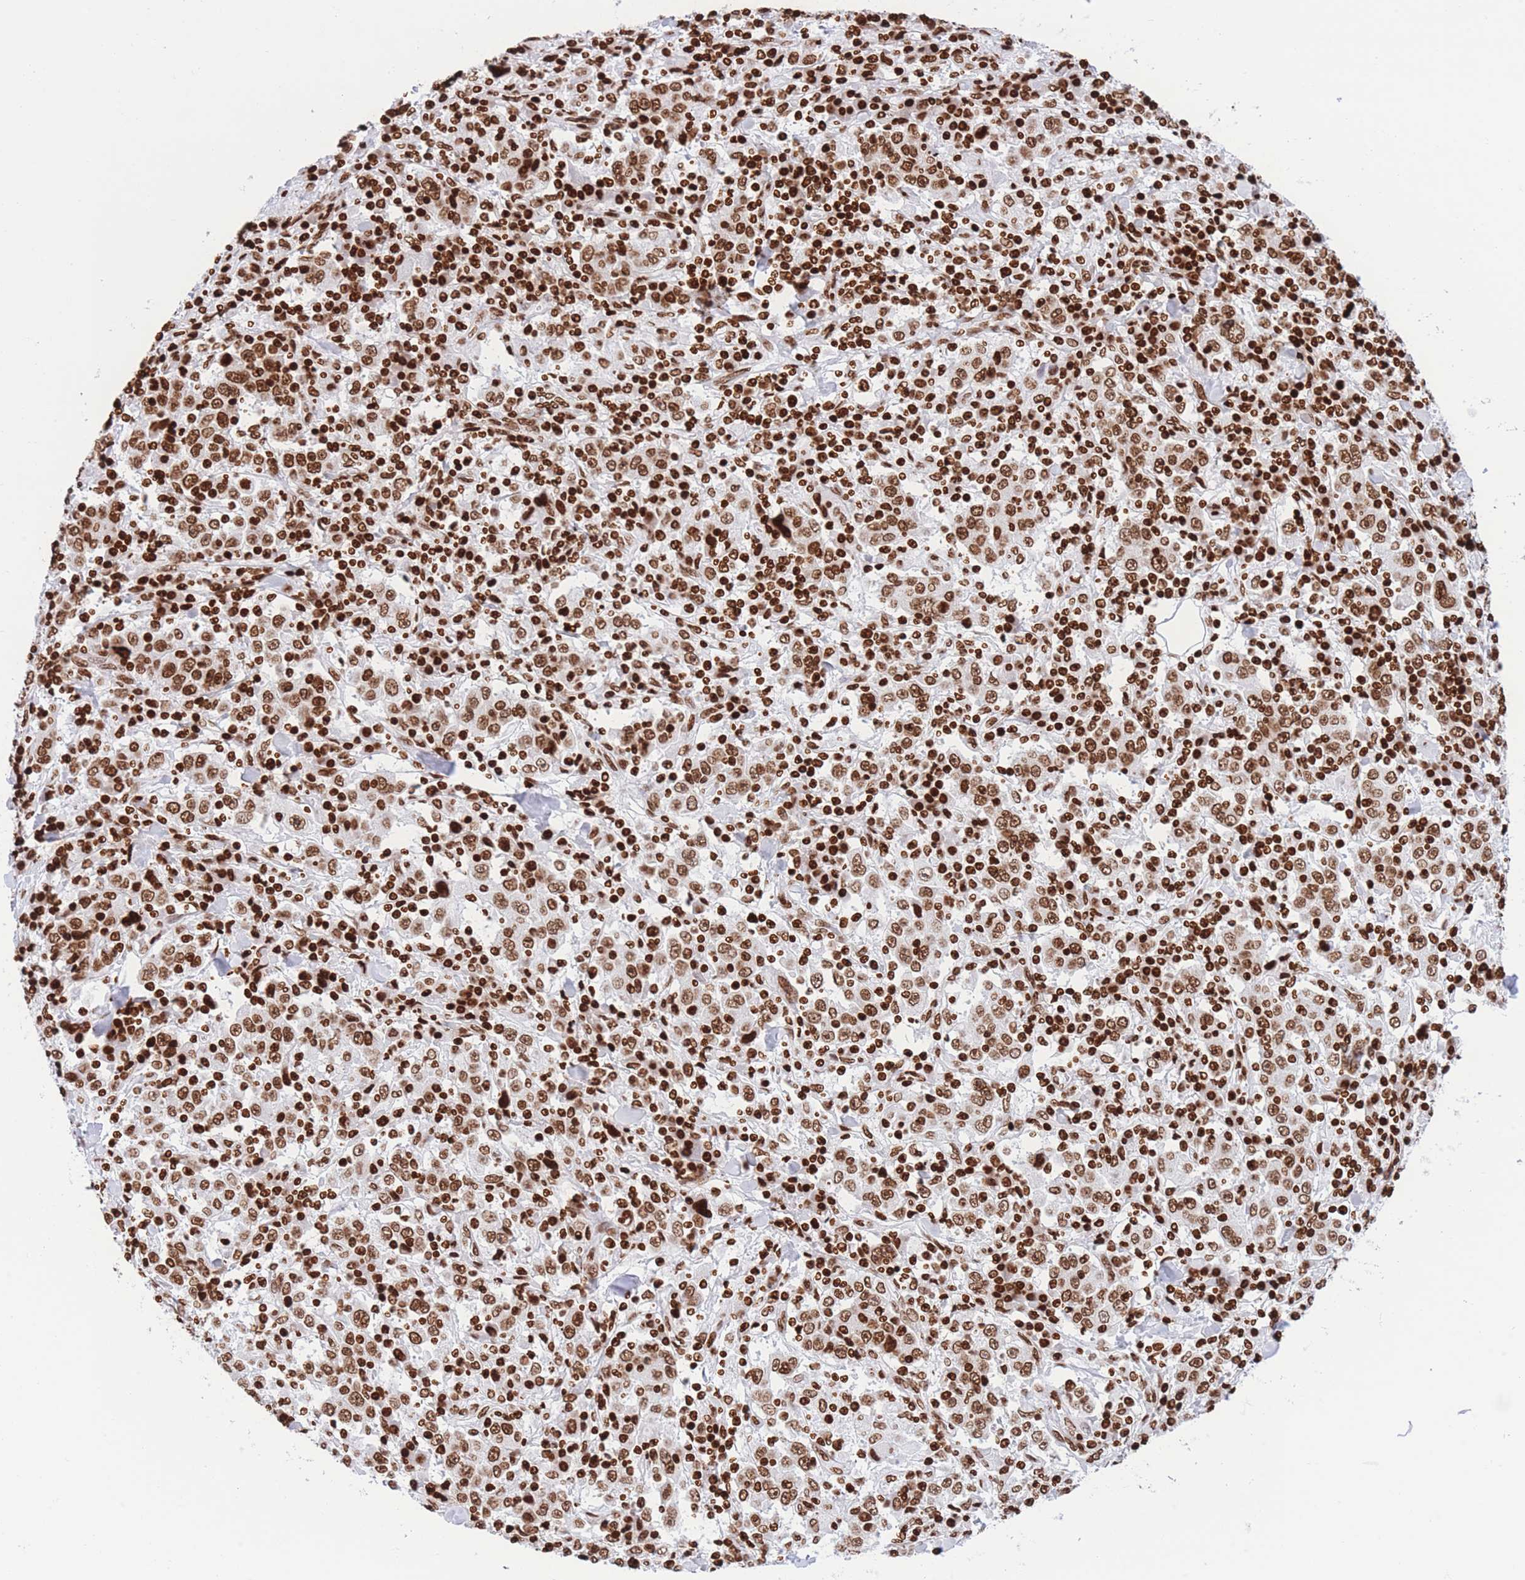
{"staining": {"intensity": "moderate", "quantity": ">75%", "location": "nuclear"}, "tissue": "stomach cancer", "cell_type": "Tumor cells", "image_type": "cancer", "snomed": [{"axis": "morphology", "description": "Normal tissue, NOS"}, {"axis": "morphology", "description": "Adenocarcinoma, NOS"}, {"axis": "topography", "description": "Stomach, upper"}, {"axis": "topography", "description": "Stomach"}], "caption": "High-power microscopy captured an immunohistochemistry photomicrograph of stomach cancer (adenocarcinoma), revealing moderate nuclear positivity in about >75% of tumor cells. The protein of interest is stained brown, and the nuclei are stained in blue (DAB IHC with brightfield microscopy, high magnification).", "gene": "H2BC11", "patient": {"sex": "male", "age": 59}}